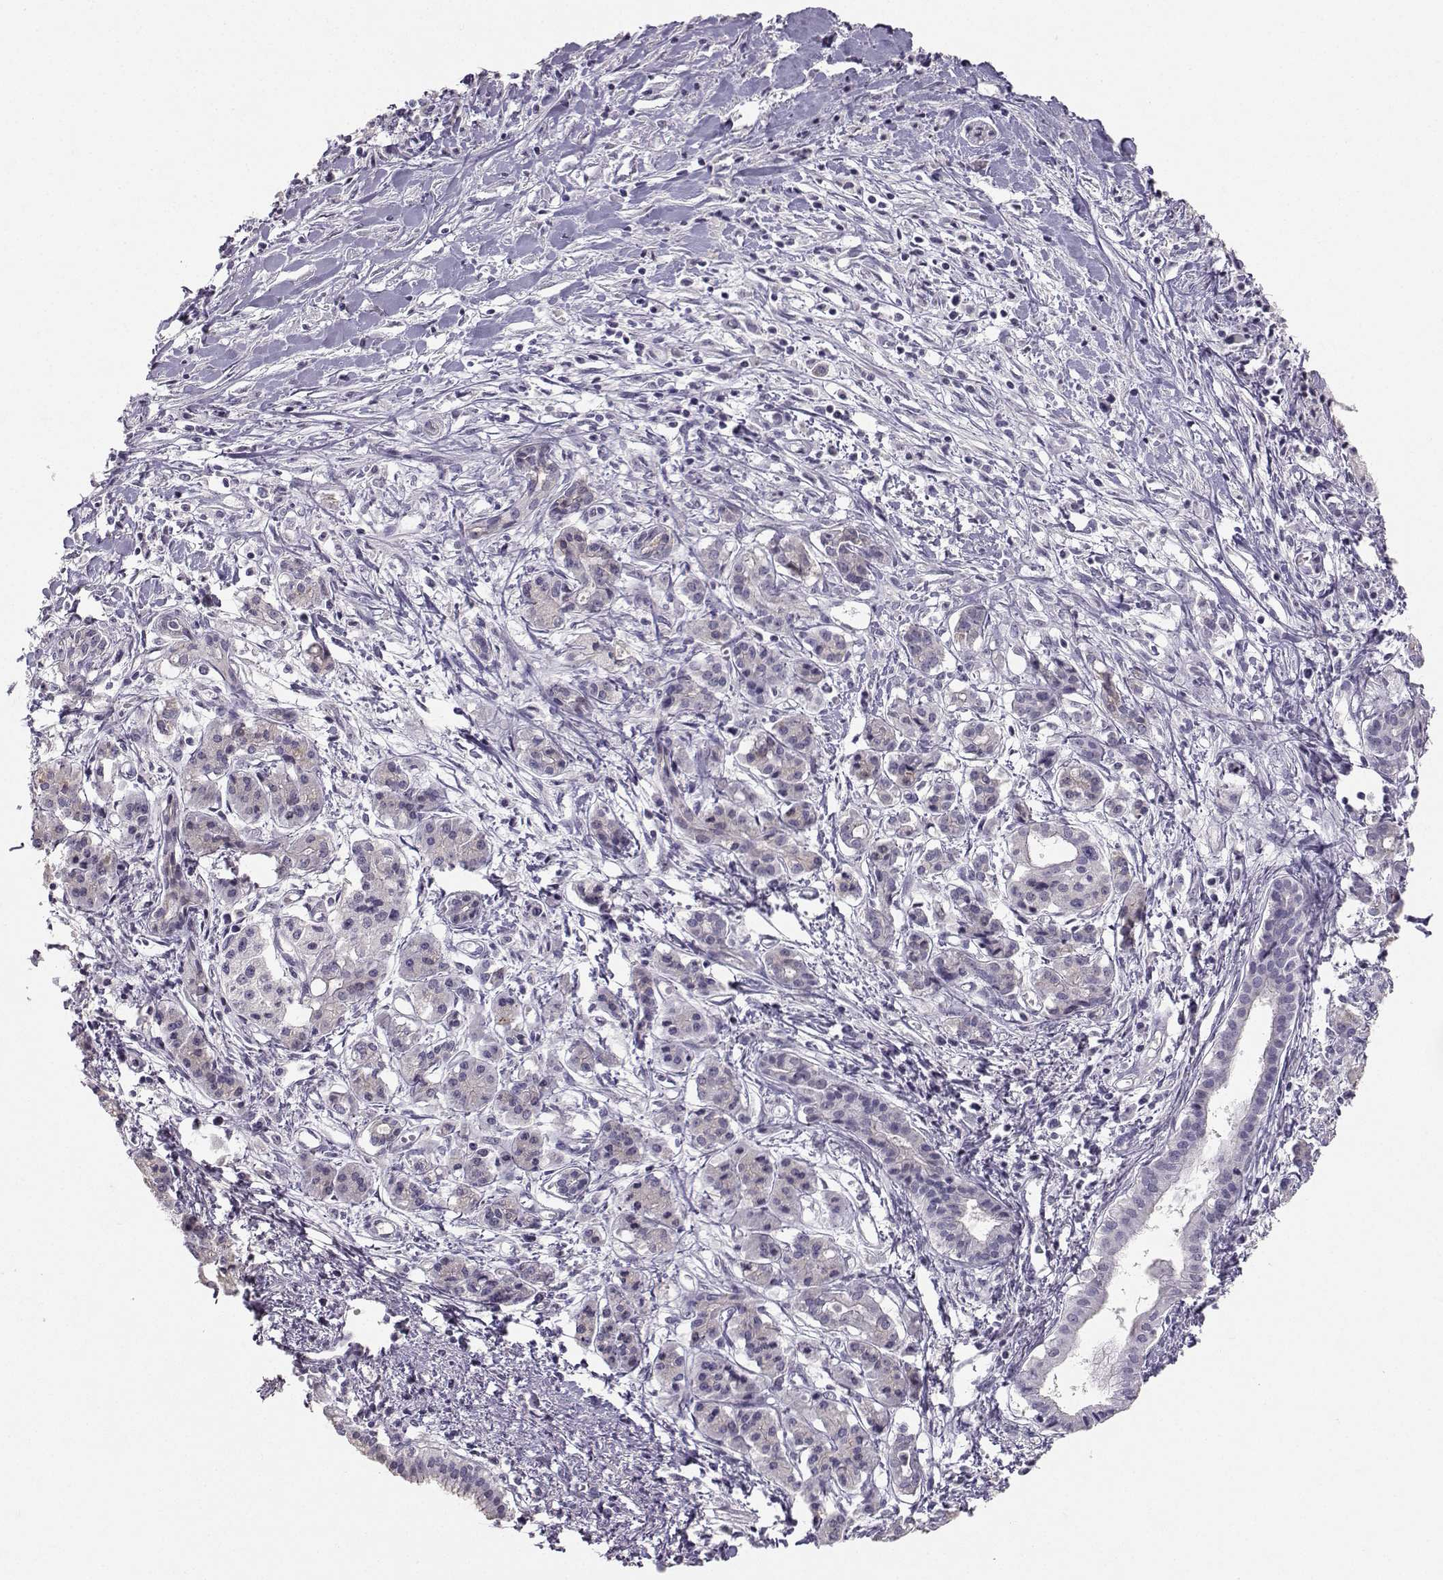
{"staining": {"intensity": "negative", "quantity": "none", "location": "none"}, "tissue": "pancreatic cancer", "cell_type": "Tumor cells", "image_type": "cancer", "snomed": [{"axis": "morphology", "description": "Adenocarcinoma, NOS"}, {"axis": "topography", "description": "Pancreas"}], "caption": "Tumor cells show no significant expression in adenocarcinoma (pancreatic).", "gene": "PKP2", "patient": {"sex": "male", "age": 48}}